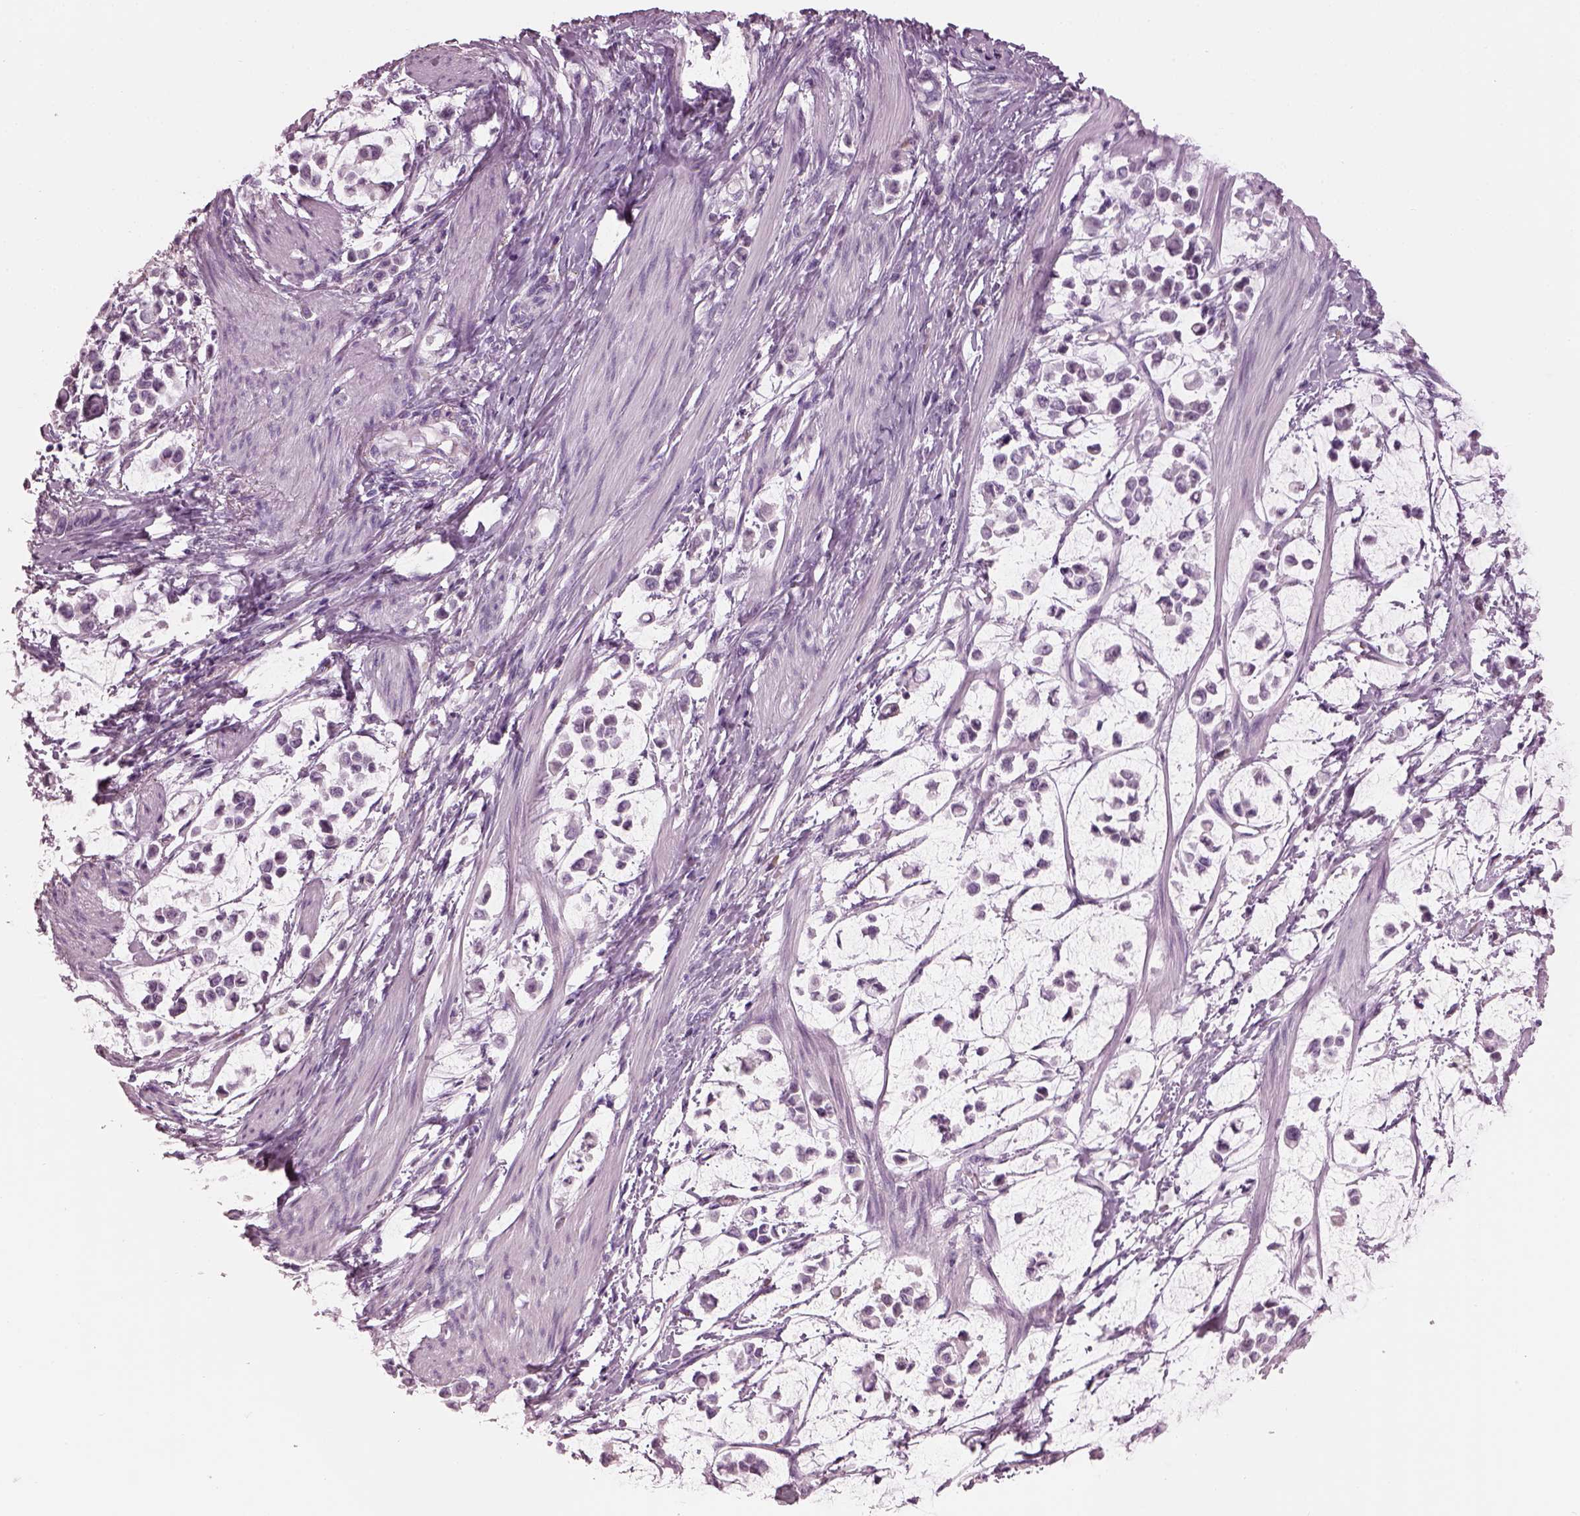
{"staining": {"intensity": "negative", "quantity": "none", "location": "none"}, "tissue": "stomach cancer", "cell_type": "Tumor cells", "image_type": "cancer", "snomed": [{"axis": "morphology", "description": "Adenocarcinoma, NOS"}, {"axis": "topography", "description": "Stomach"}], "caption": "DAB (3,3'-diaminobenzidine) immunohistochemical staining of human stomach cancer shows no significant staining in tumor cells.", "gene": "HYDIN", "patient": {"sex": "male", "age": 82}}